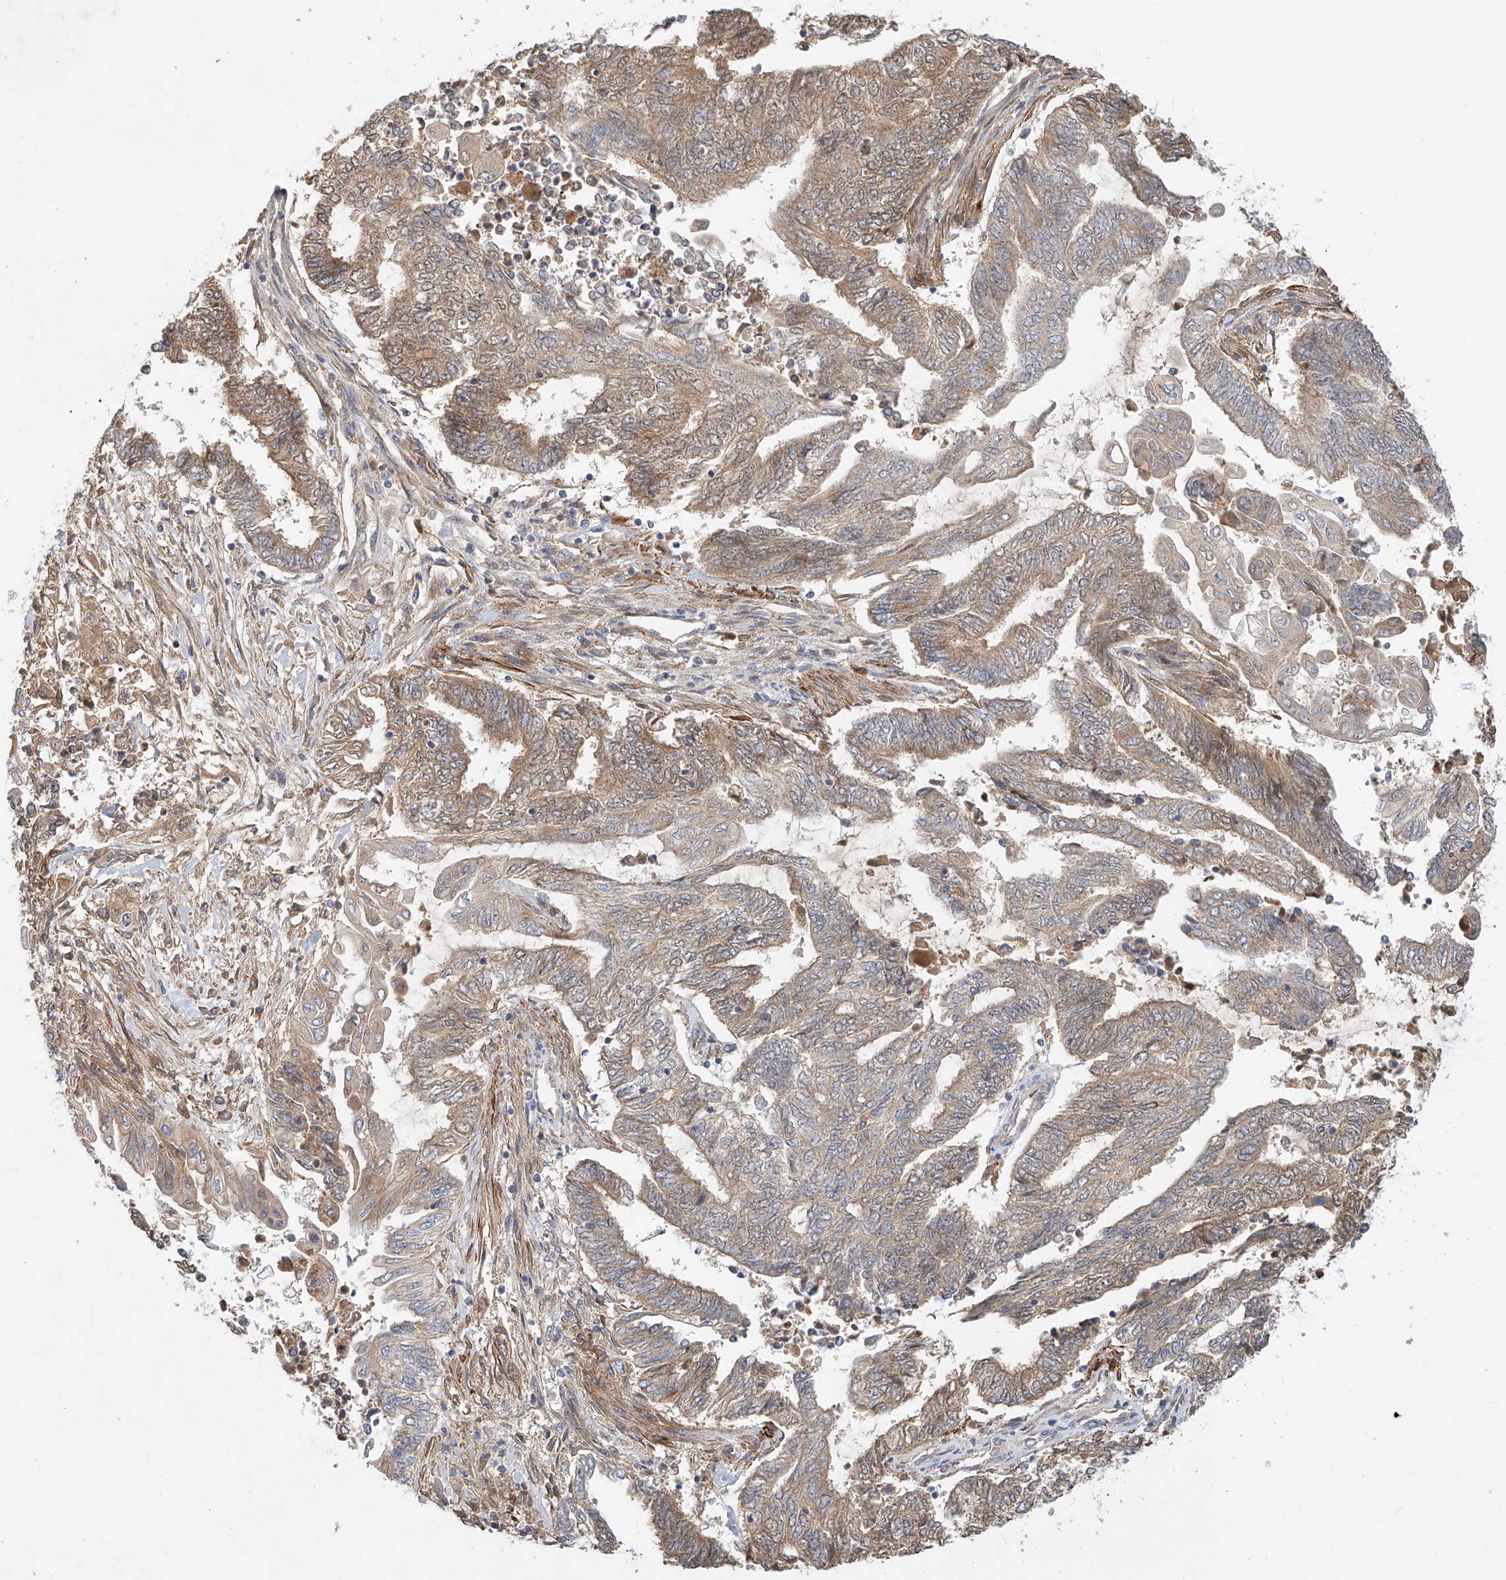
{"staining": {"intensity": "moderate", "quantity": "25%-75%", "location": "cytoplasmic/membranous"}, "tissue": "endometrial cancer", "cell_type": "Tumor cells", "image_type": "cancer", "snomed": [{"axis": "morphology", "description": "Adenocarcinoma, NOS"}, {"axis": "topography", "description": "Uterus"}, {"axis": "topography", "description": "Endometrium"}], "caption": "Immunohistochemical staining of adenocarcinoma (endometrial) demonstrates medium levels of moderate cytoplasmic/membranous expression in about 25%-75% of tumor cells.", "gene": "LYRM9", "patient": {"sex": "female", "age": 70}}